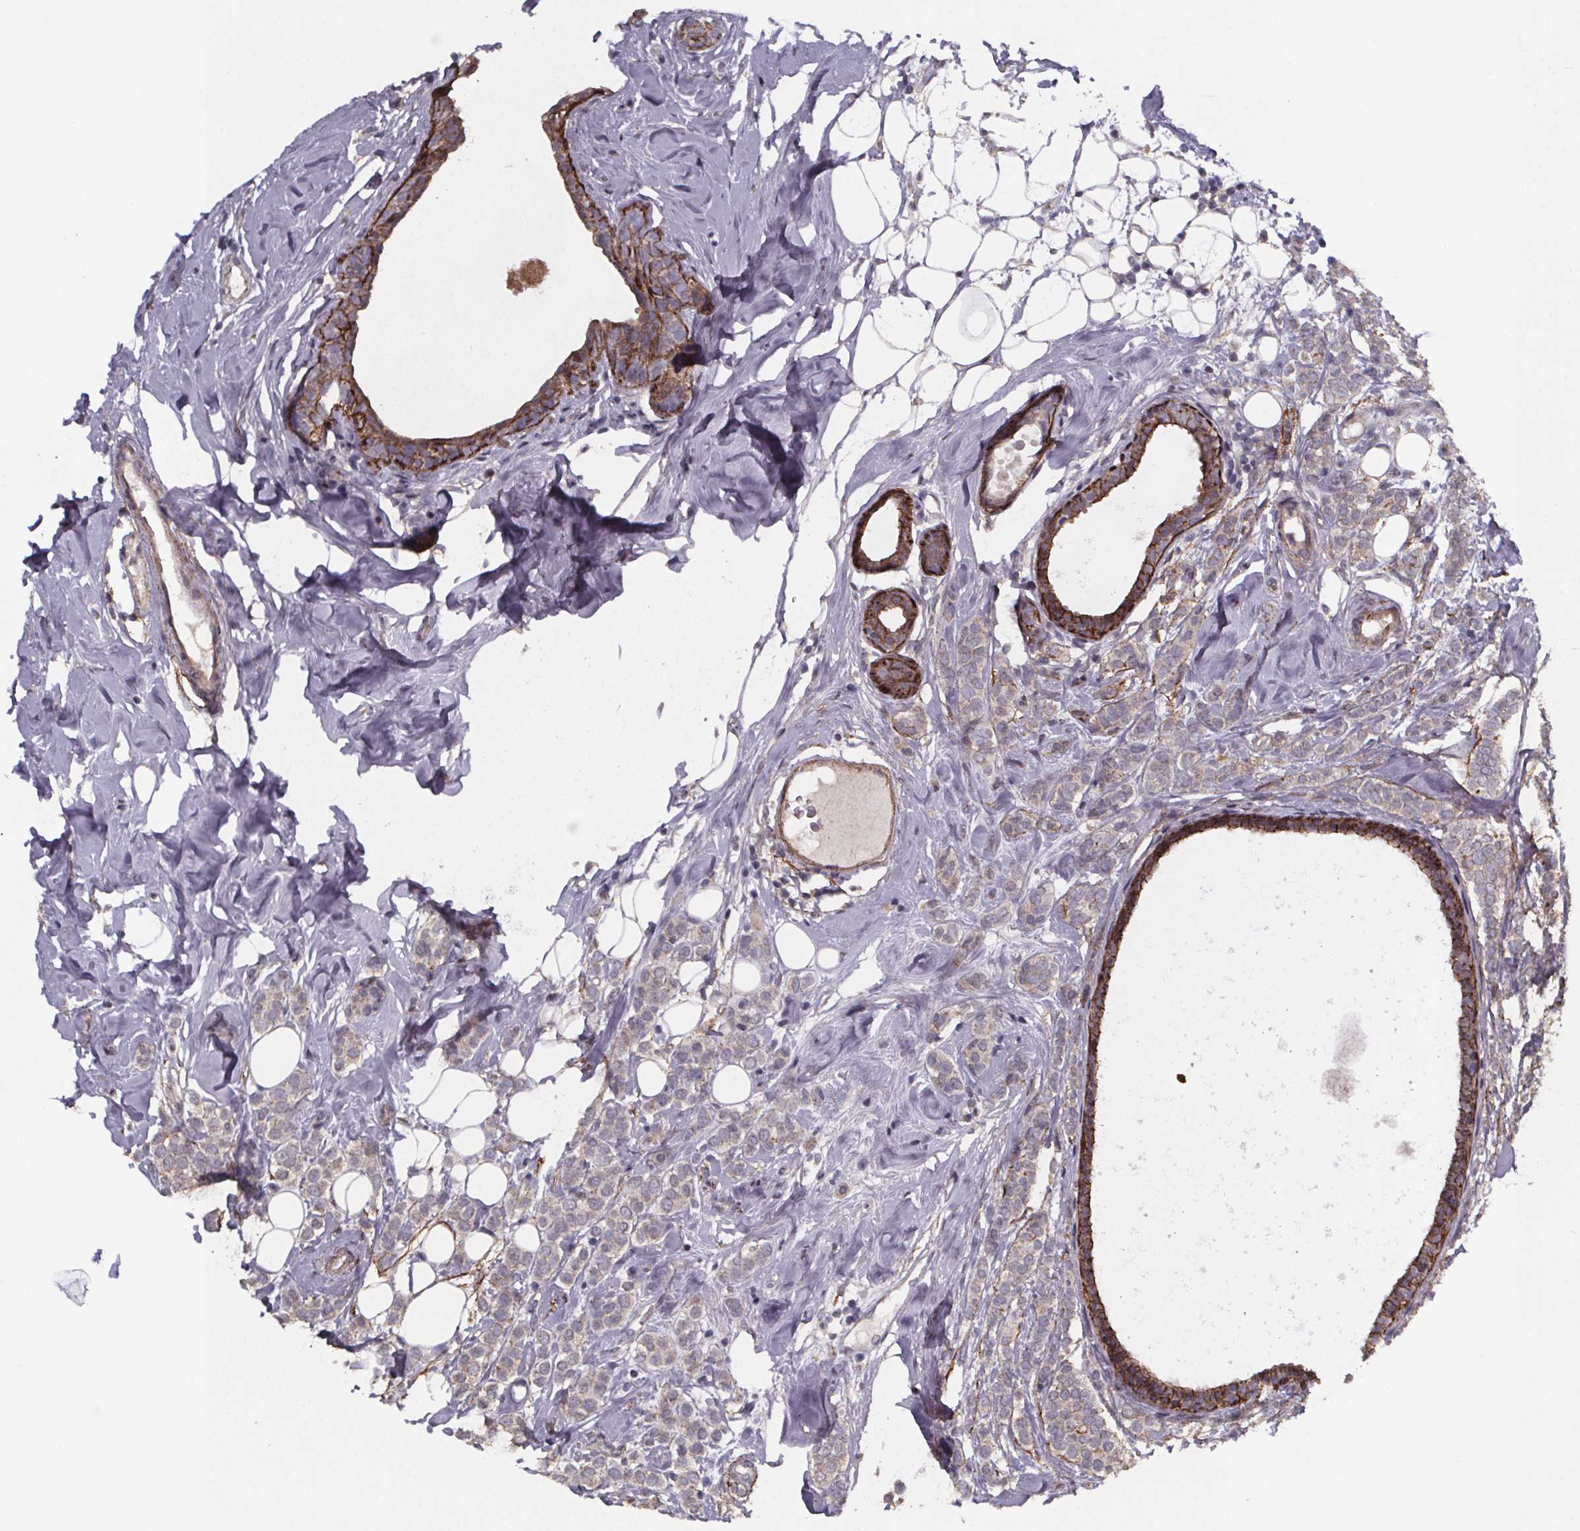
{"staining": {"intensity": "negative", "quantity": "none", "location": "none"}, "tissue": "breast cancer", "cell_type": "Tumor cells", "image_type": "cancer", "snomed": [{"axis": "morphology", "description": "Lobular carcinoma"}, {"axis": "topography", "description": "Breast"}], "caption": "Breast lobular carcinoma was stained to show a protein in brown. There is no significant staining in tumor cells.", "gene": "PALLD", "patient": {"sex": "female", "age": 49}}